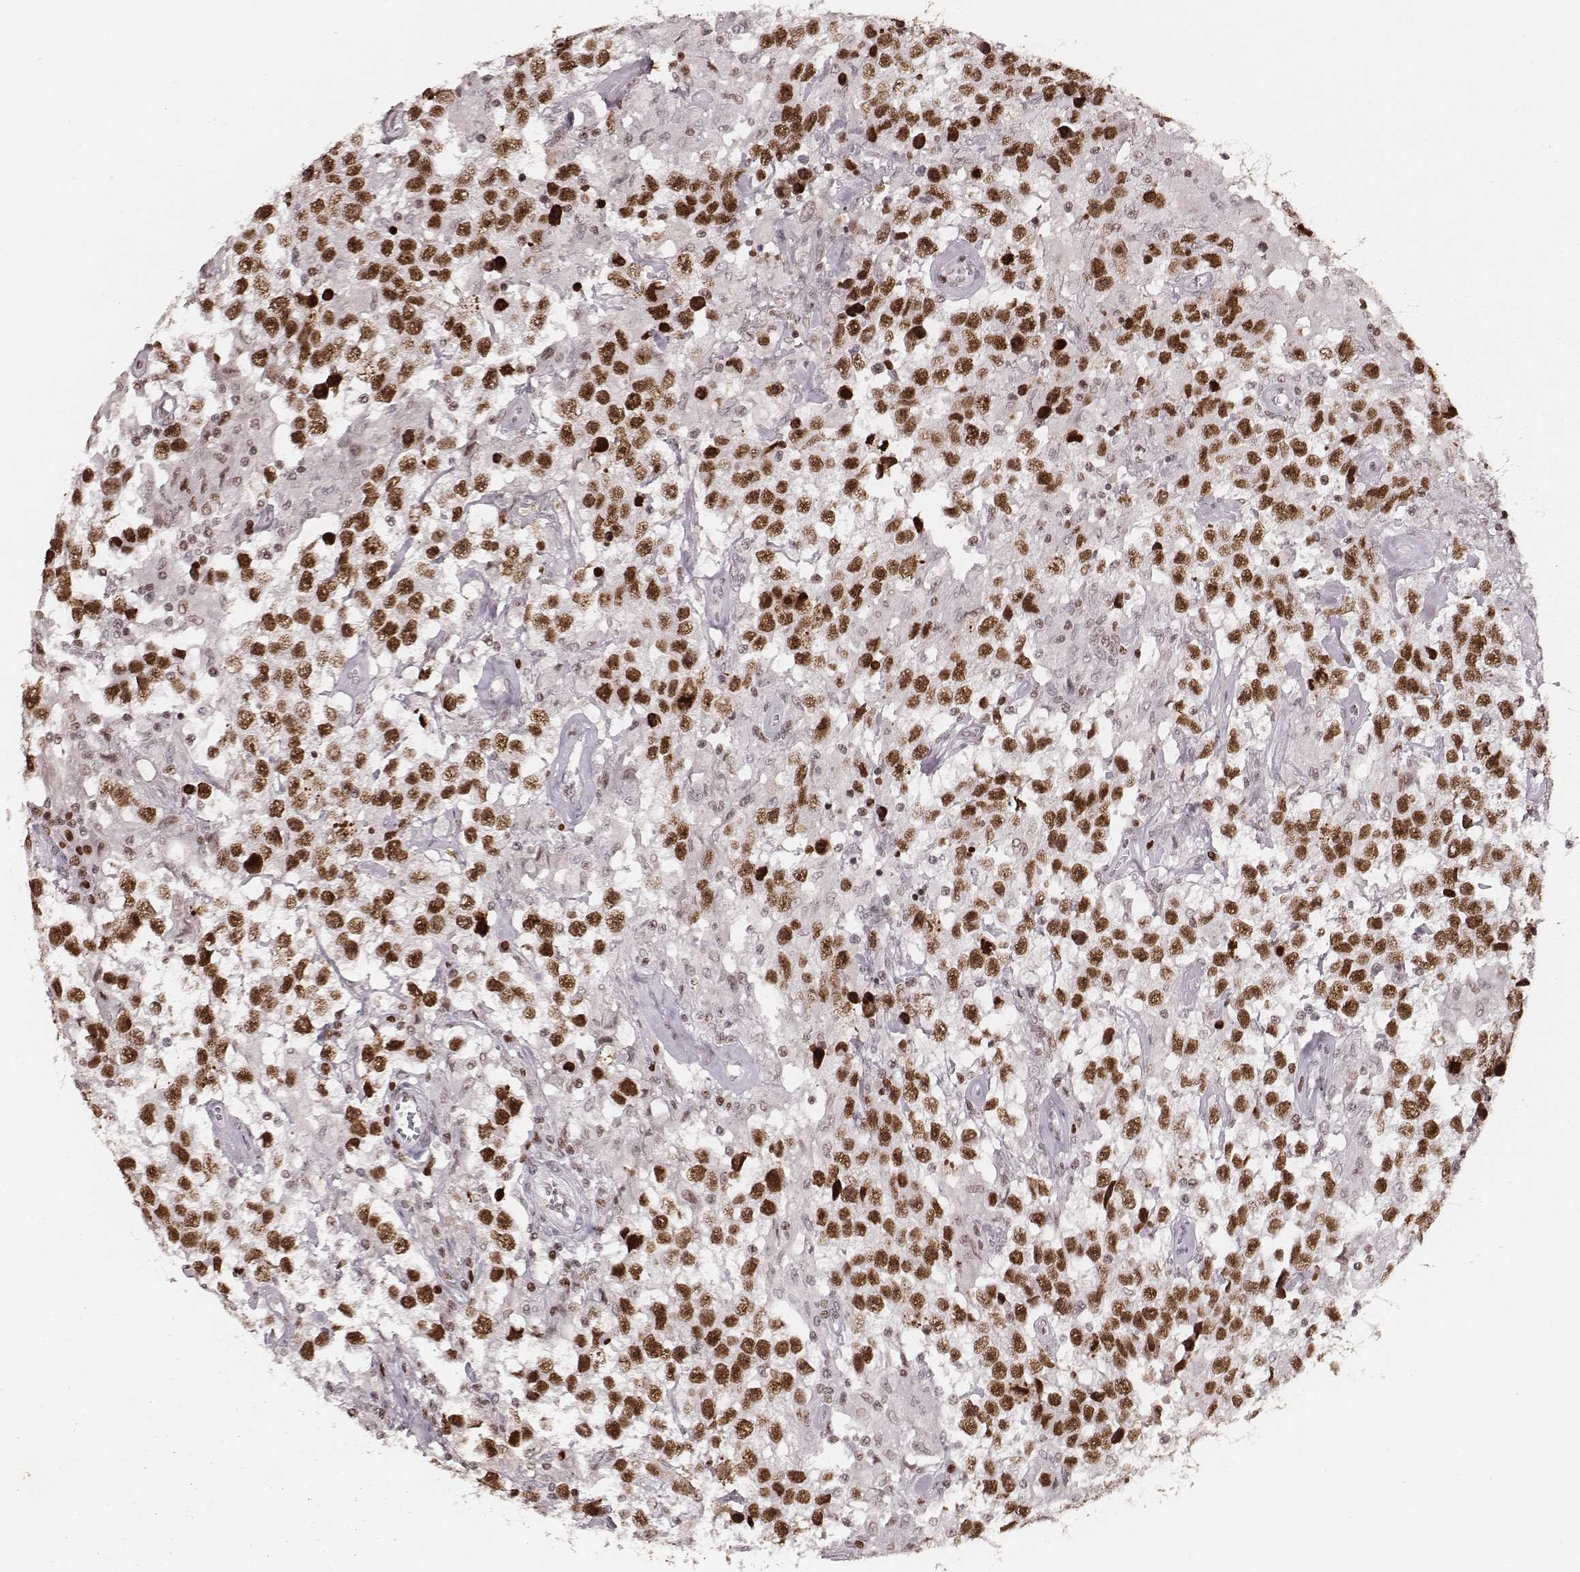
{"staining": {"intensity": "strong", "quantity": ">75%", "location": "nuclear"}, "tissue": "testis cancer", "cell_type": "Tumor cells", "image_type": "cancer", "snomed": [{"axis": "morphology", "description": "Seminoma, NOS"}, {"axis": "topography", "description": "Testis"}], "caption": "Testis seminoma stained for a protein (brown) demonstrates strong nuclear positive staining in approximately >75% of tumor cells.", "gene": "PARP1", "patient": {"sex": "male", "age": 43}}